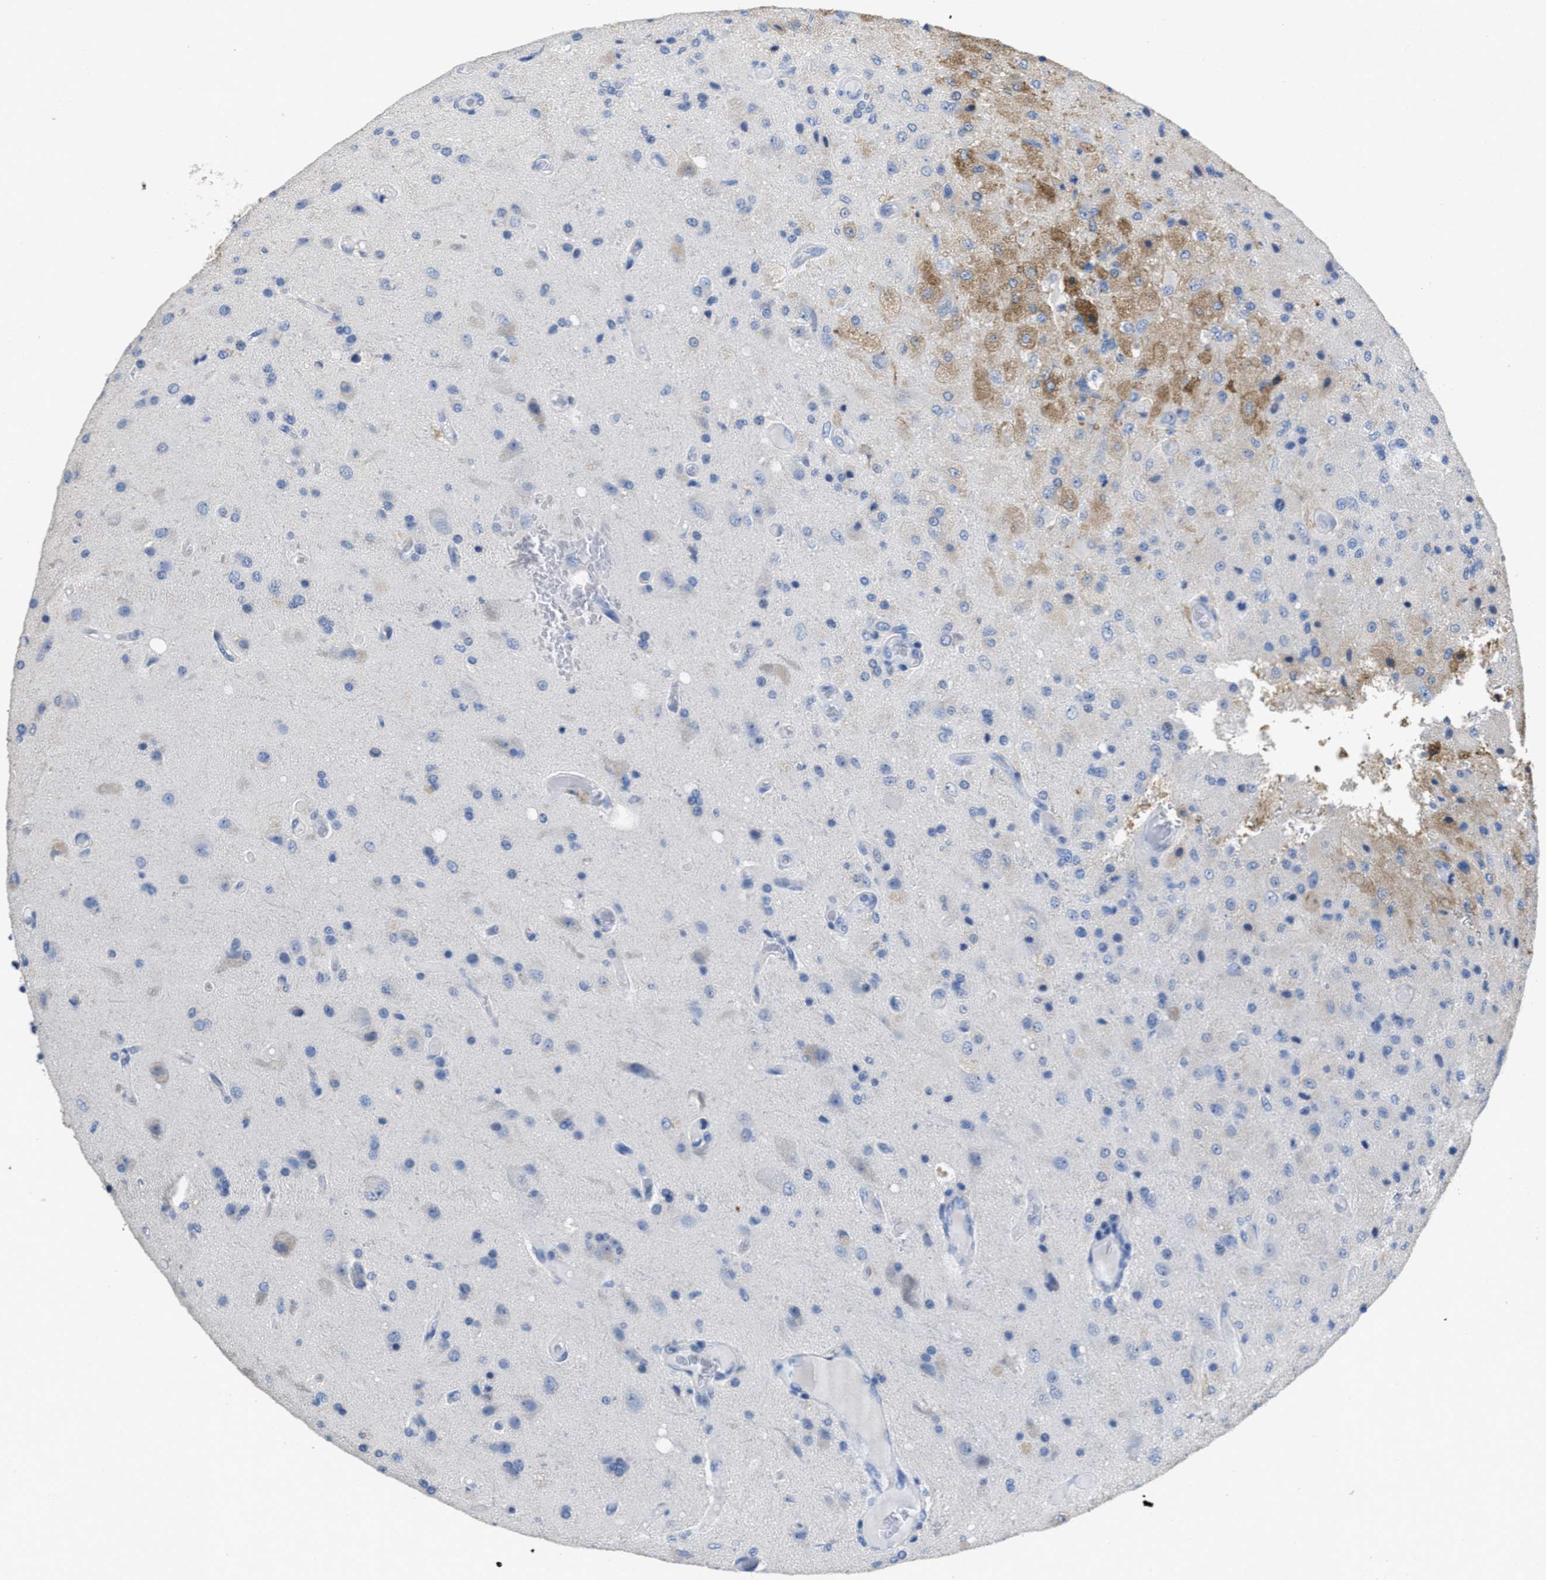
{"staining": {"intensity": "moderate", "quantity": "25%-75%", "location": "cytoplasmic/membranous"}, "tissue": "glioma", "cell_type": "Tumor cells", "image_type": "cancer", "snomed": [{"axis": "morphology", "description": "Normal tissue, NOS"}, {"axis": "morphology", "description": "Glioma, malignant, High grade"}, {"axis": "topography", "description": "Cerebral cortex"}], "caption": "A histopathology image of human malignant high-grade glioma stained for a protein reveals moderate cytoplasmic/membranous brown staining in tumor cells. The staining was performed using DAB (3,3'-diaminobenzidine) to visualize the protein expression in brown, while the nuclei were stained in blue with hematoxylin (Magnification: 20x).", "gene": "CA9", "patient": {"sex": "male", "age": 77}}